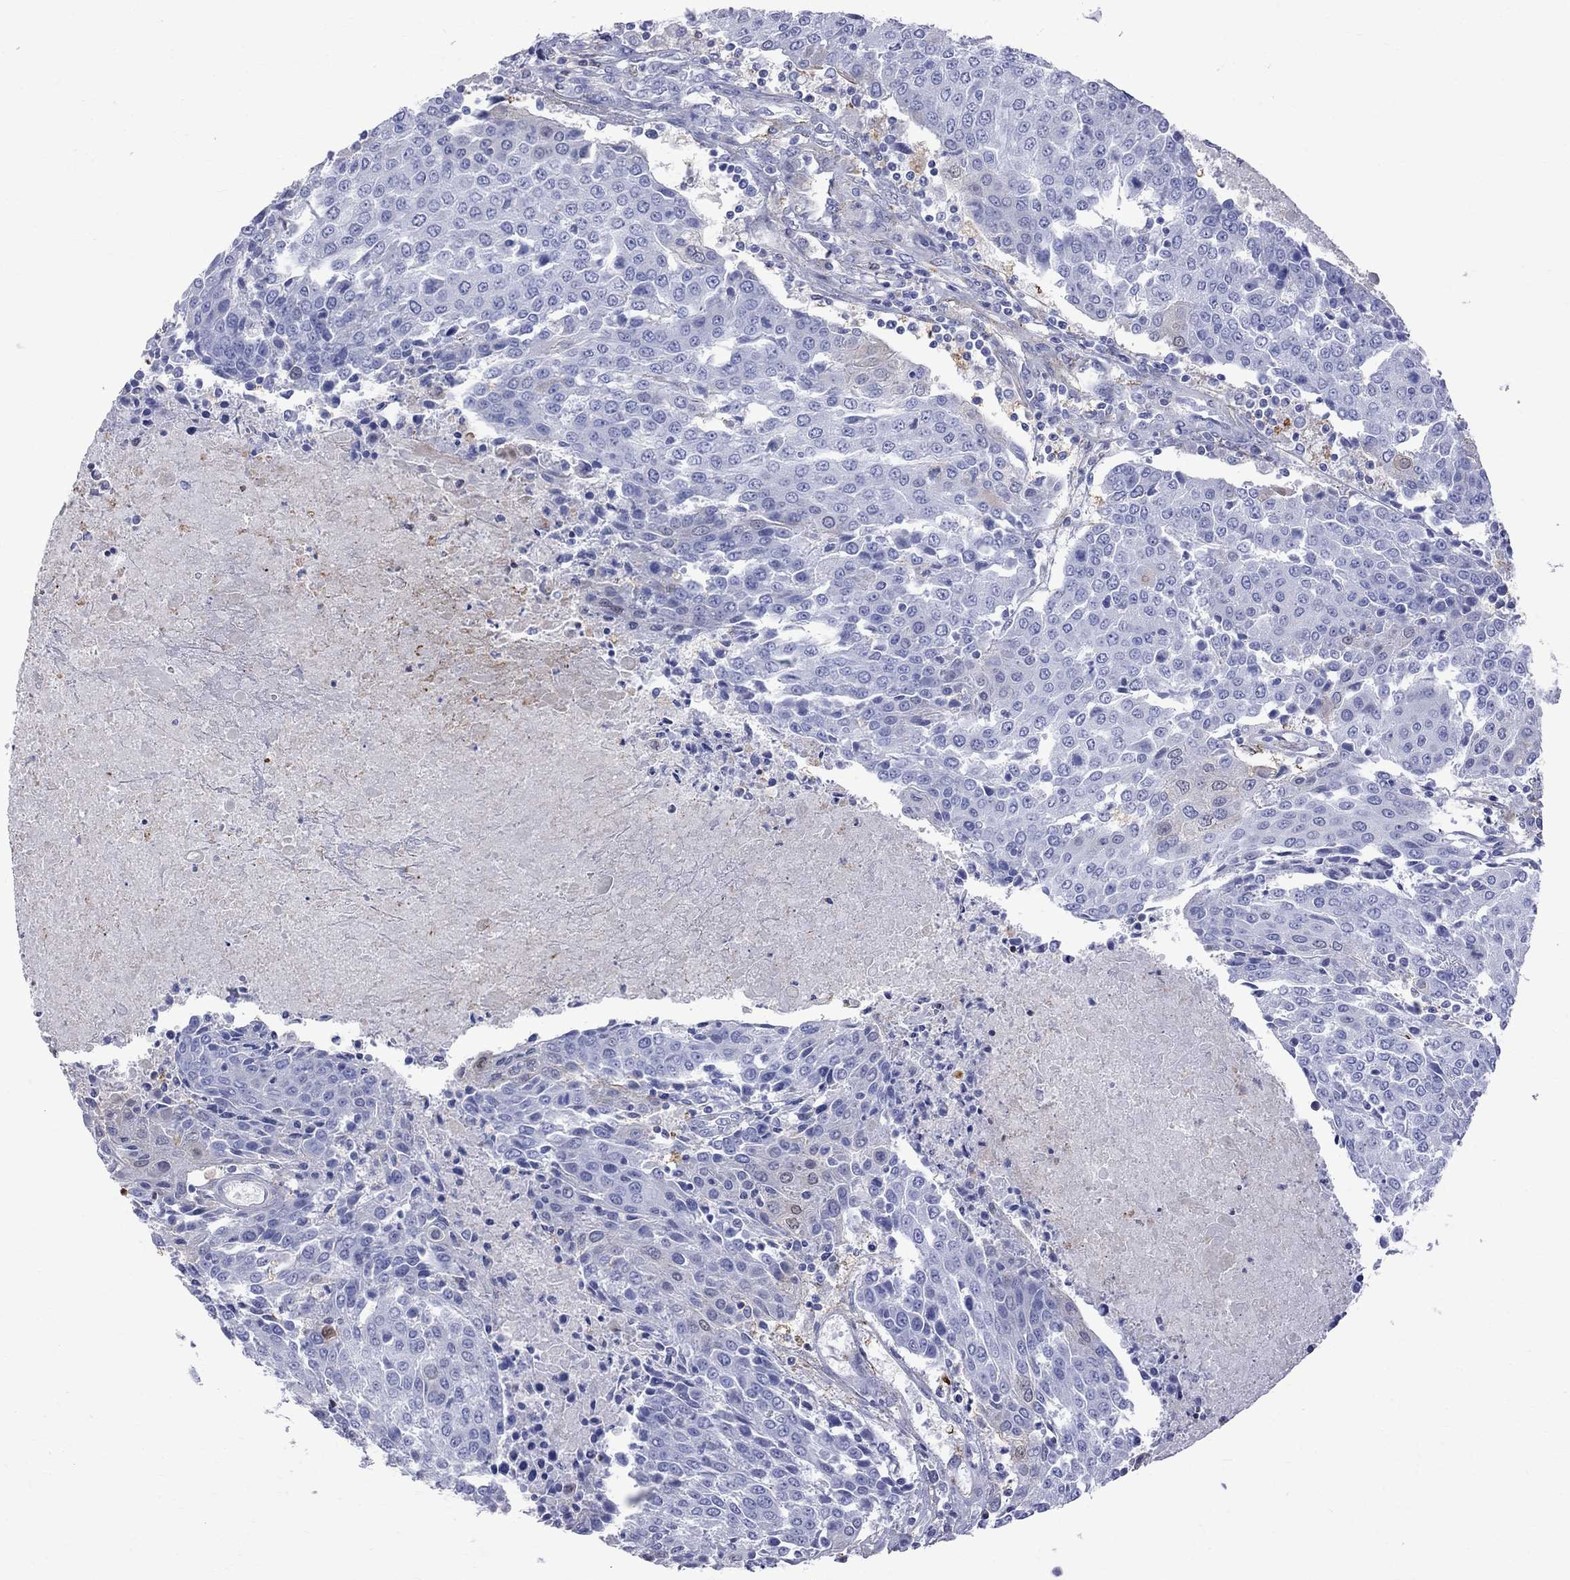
{"staining": {"intensity": "negative", "quantity": "none", "location": "none"}, "tissue": "urothelial cancer", "cell_type": "Tumor cells", "image_type": "cancer", "snomed": [{"axis": "morphology", "description": "Urothelial carcinoma, High grade"}, {"axis": "topography", "description": "Urinary bladder"}], "caption": "Immunohistochemistry photomicrograph of neoplastic tissue: human urothelial cancer stained with DAB reveals no significant protein positivity in tumor cells.", "gene": "S100A3", "patient": {"sex": "female", "age": 85}}